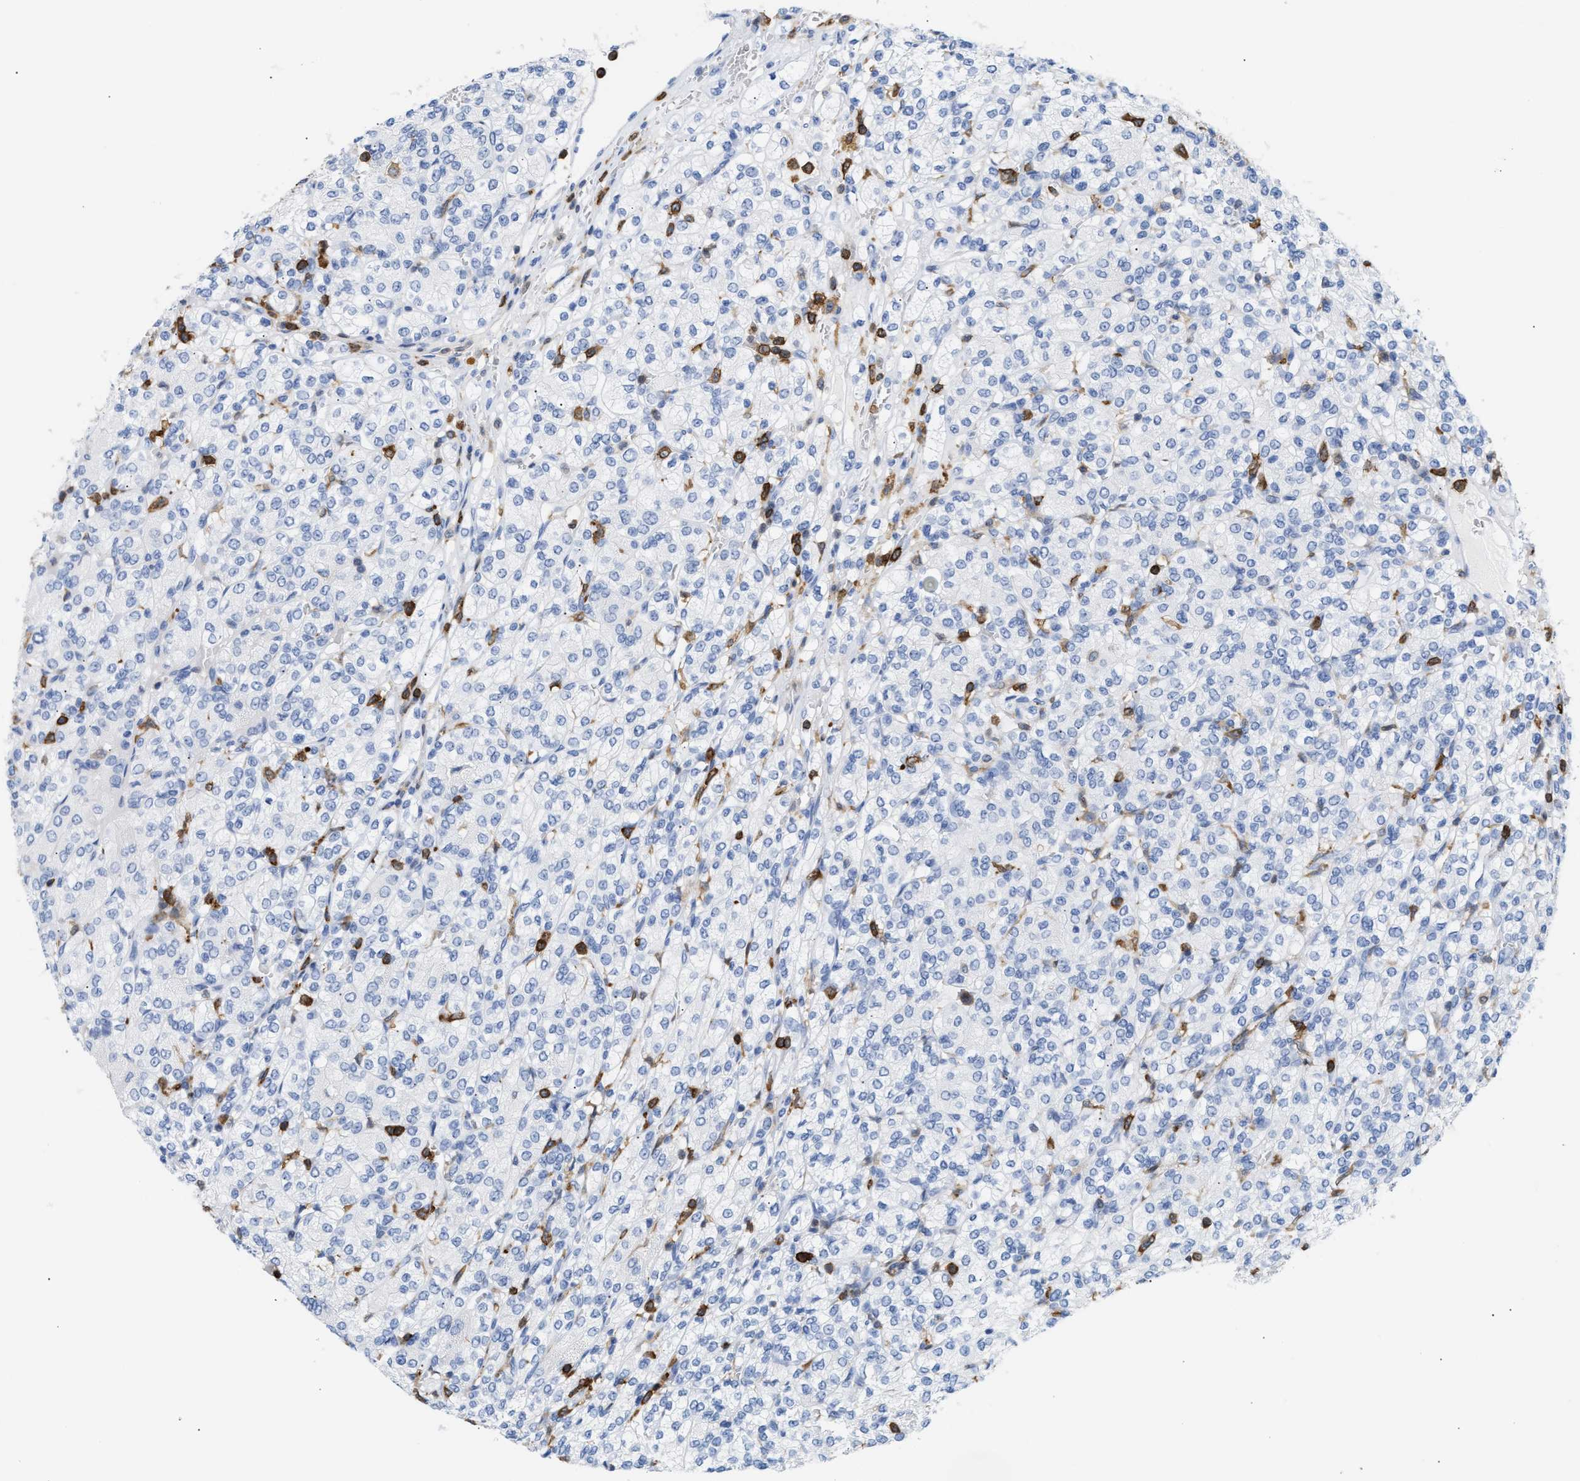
{"staining": {"intensity": "negative", "quantity": "none", "location": "none"}, "tissue": "renal cancer", "cell_type": "Tumor cells", "image_type": "cancer", "snomed": [{"axis": "morphology", "description": "Adenocarcinoma, NOS"}, {"axis": "topography", "description": "Kidney"}], "caption": "Human renal cancer stained for a protein using immunohistochemistry displays no positivity in tumor cells.", "gene": "LCP1", "patient": {"sex": "male", "age": 77}}